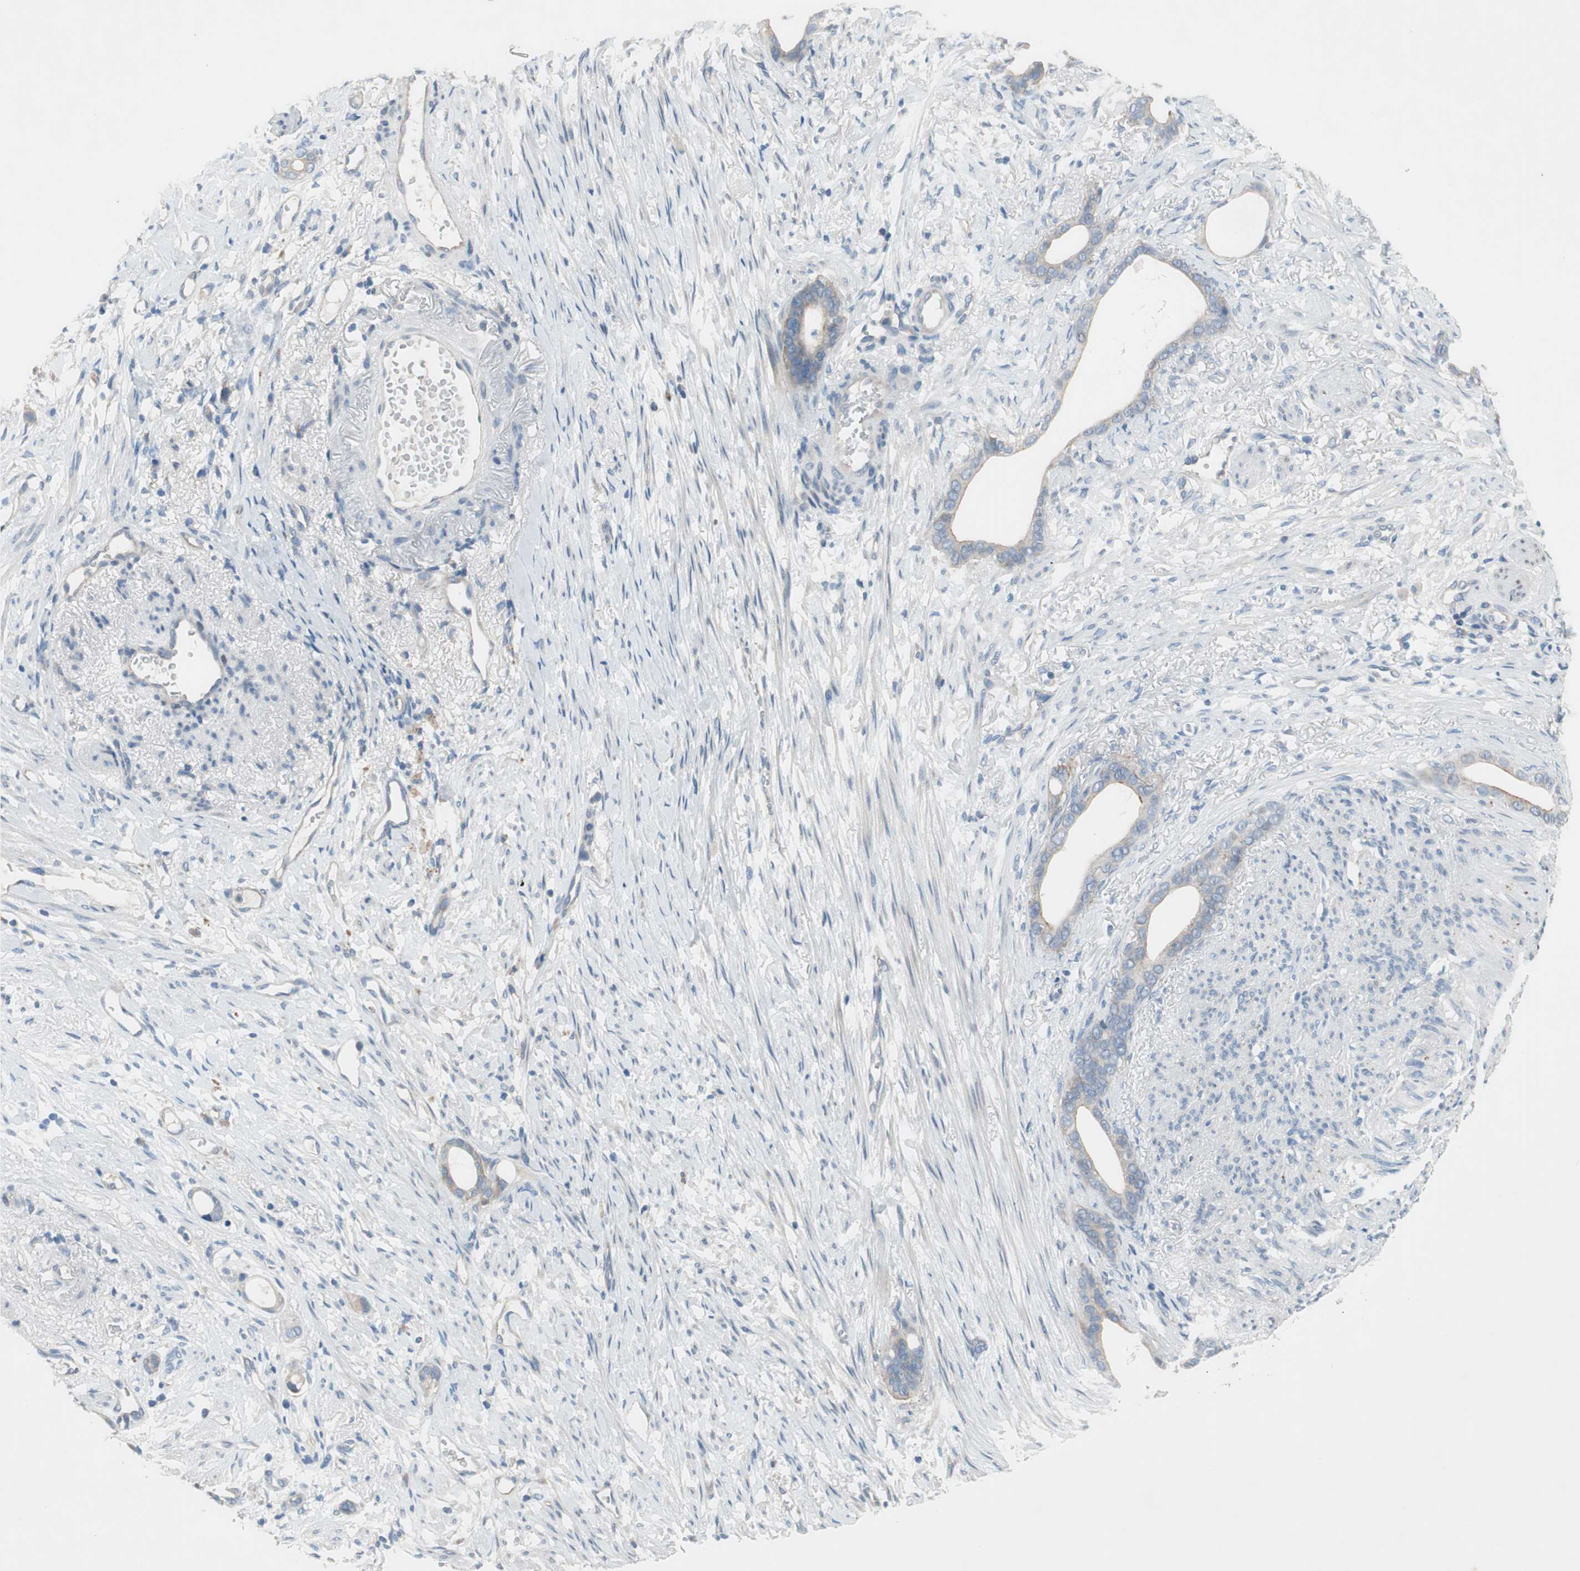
{"staining": {"intensity": "weak", "quantity": "25%-75%", "location": "cytoplasmic/membranous"}, "tissue": "stomach cancer", "cell_type": "Tumor cells", "image_type": "cancer", "snomed": [{"axis": "morphology", "description": "Adenocarcinoma, NOS"}, {"axis": "topography", "description": "Stomach"}], "caption": "Protein analysis of stomach cancer (adenocarcinoma) tissue exhibits weak cytoplasmic/membranous staining in approximately 25%-75% of tumor cells. (DAB = brown stain, brightfield microscopy at high magnification).", "gene": "PRRG4", "patient": {"sex": "female", "age": 75}}